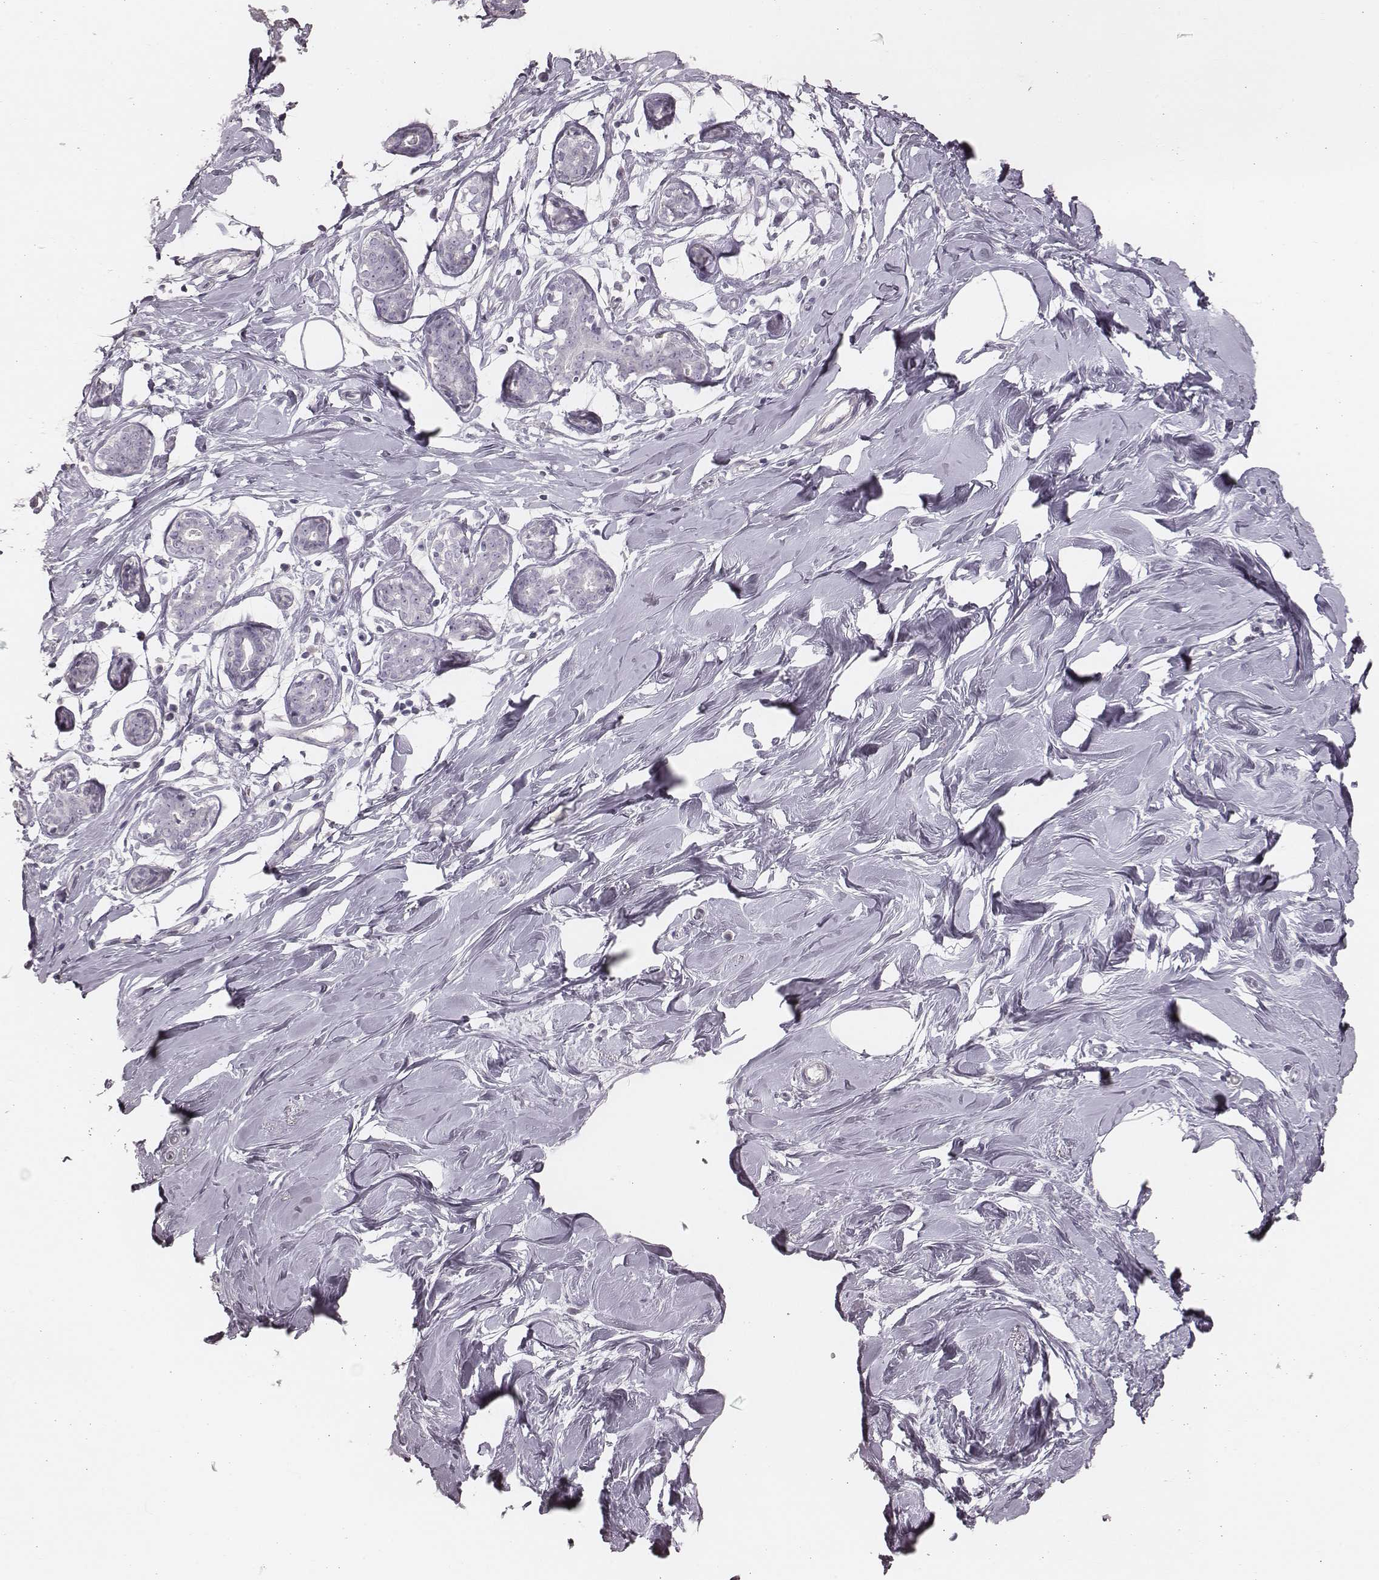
{"staining": {"intensity": "negative", "quantity": "none", "location": "none"}, "tissue": "breast", "cell_type": "Adipocytes", "image_type": "normal", "snomed": [{"axis": "morphology", "description": "Normal tissue, NOS"}, {"axis": "topography", "description": "Breast"}], "caption": "The micrograph reveals no significant staining in adipocytes of breast. The staining was performed using DAB to visualize the protein expression in brown, while the nuclei were stained in blue with hematoxylin (Magnification: 20x).", "gene": "ZP4", "patient": {"sex": "female", "age": 27}}